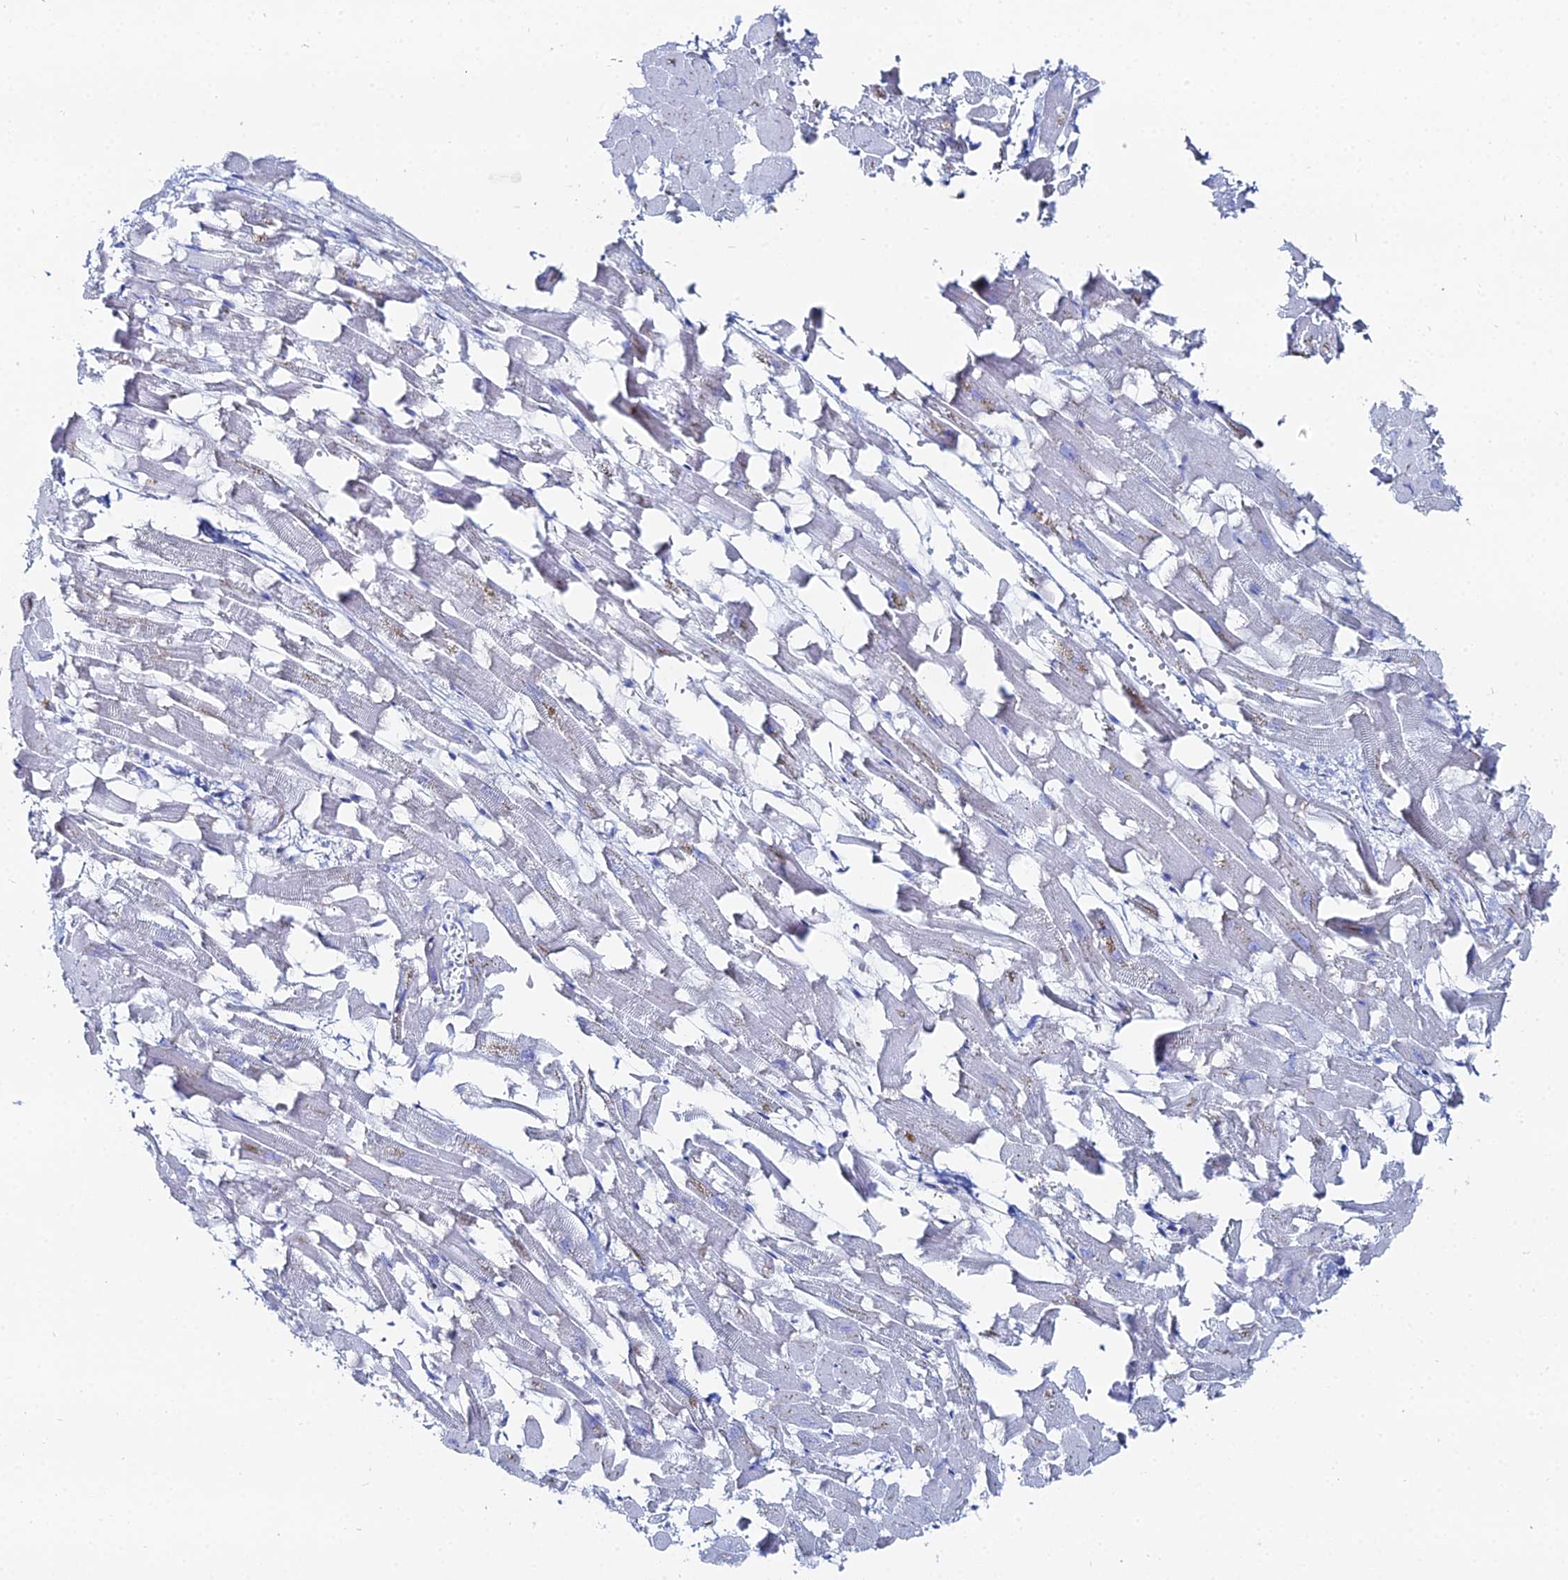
{"staining": {"intensity": "negative", "quantity": "none", "location": "none"}, "tissue": "heart muscle", "cell_type": "Cardiomyocytes", "image_type": "normal", "snomed": [{"axis": "morphology", "description": "Normal tissue, NOS"}, {"axis": "topography", "description": "Heart"}], "caption": "This histopathology image is of unremarkable heart muscle stained with immunohistochemistry (IHC) to label a protein in brown with the nuclei are counter-stained blue. There is no expression in cardiomyocytes.", "gene": "DHX34", "patient": {"sex": "female", "age": 64}}